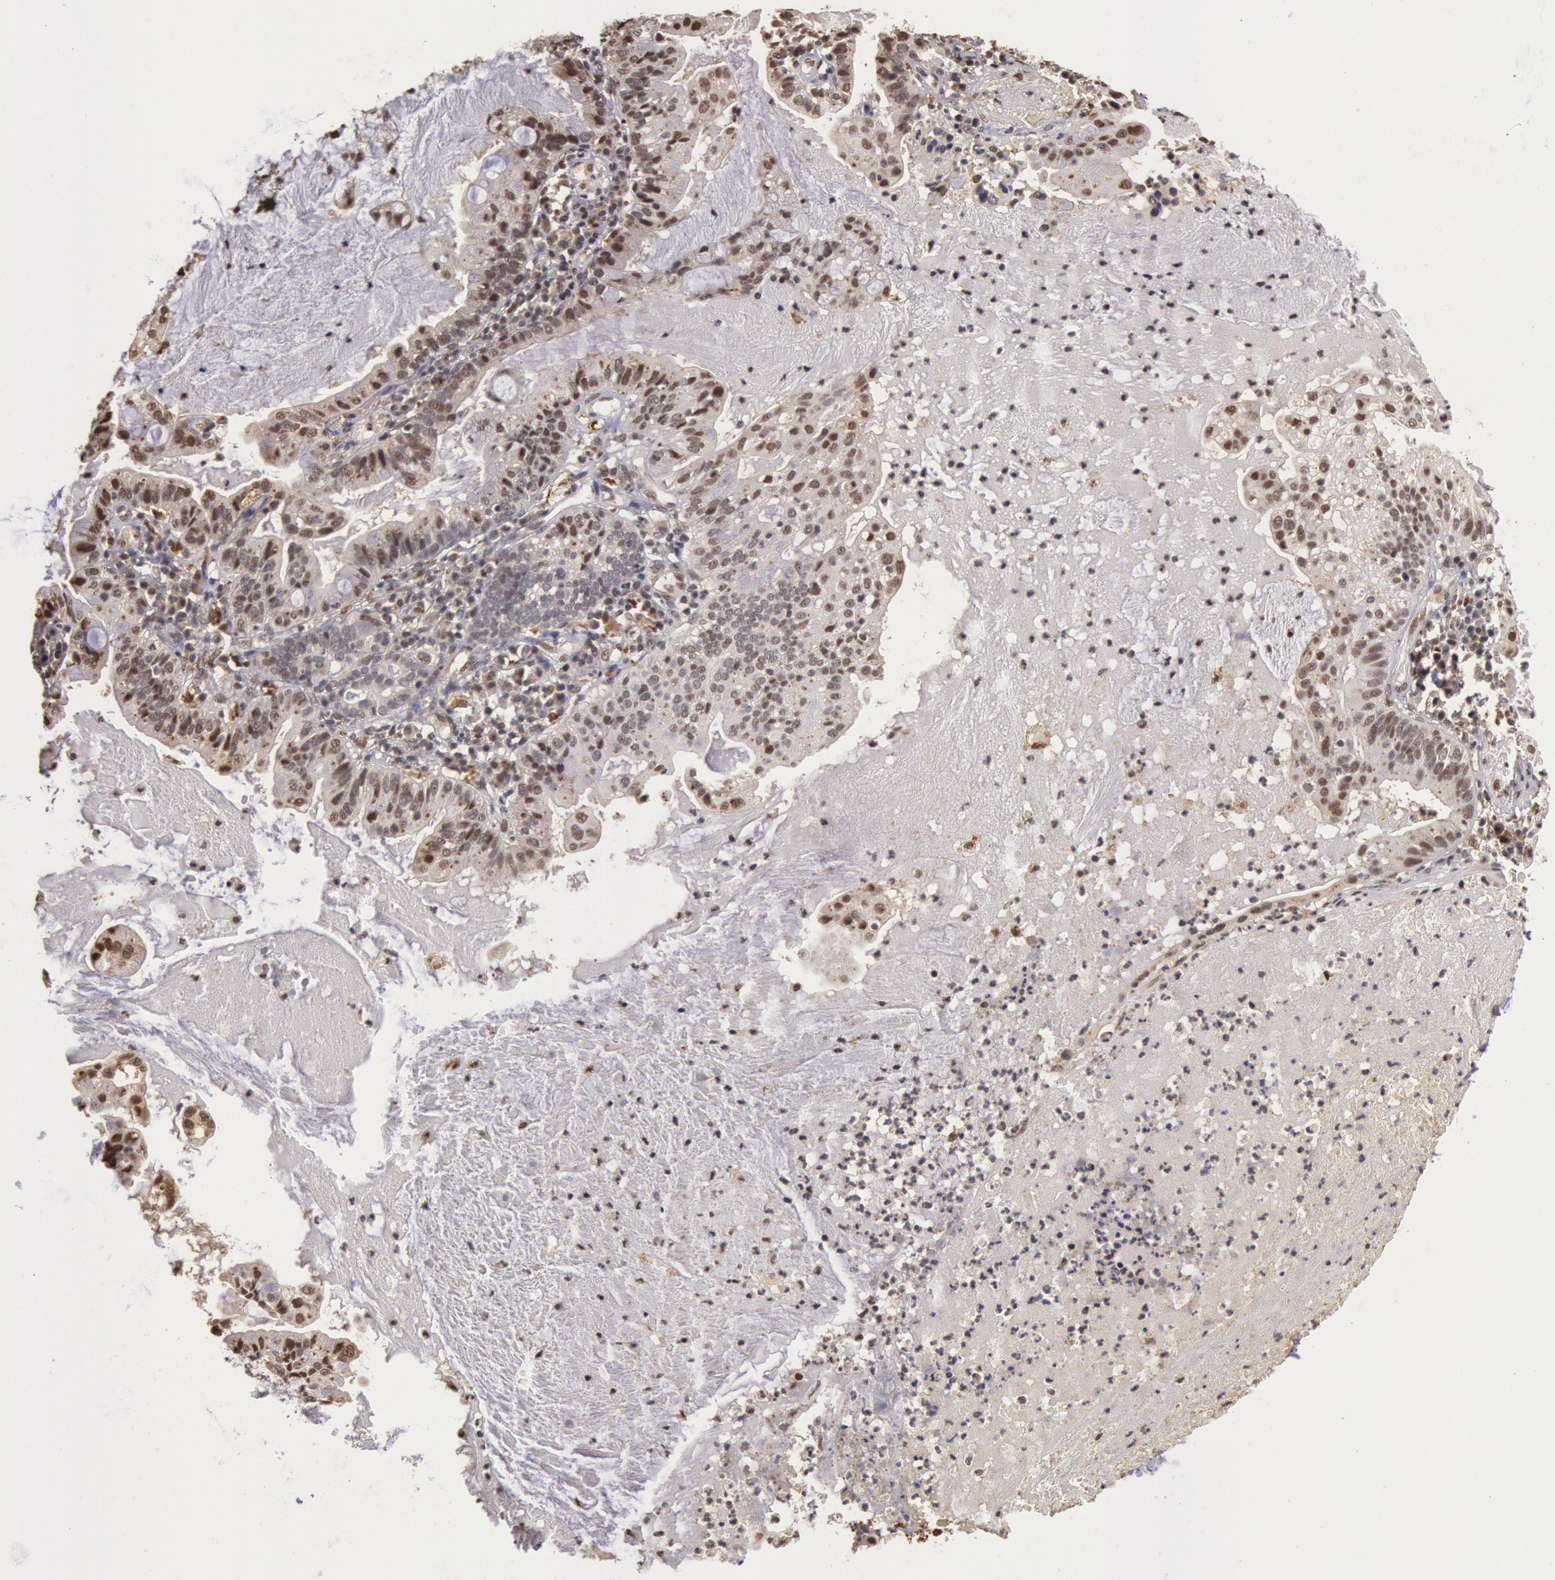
{"staining": {"intensity": "weak", "quantity": "25%-75%", "location": "nuclear"}, "tissue": "cervical cancer", "cell_type": "Tumor cells", "image_type": "cancer", "snomed": [{"axis": "morphology", "description": "Adenocarcinoma, NOS"}, {"axis": "topography", "description": "Cervix"}], "caption": "High-power microscopy captured an immunohistochemistry (IHC) histopathology image of cervical cancer (adenocarcinoma), revealing weak nuclear expression in about 25%-75% of tumor cells.", "gene": "LIG4", "patient": {"sex": "female", "age": 41}}